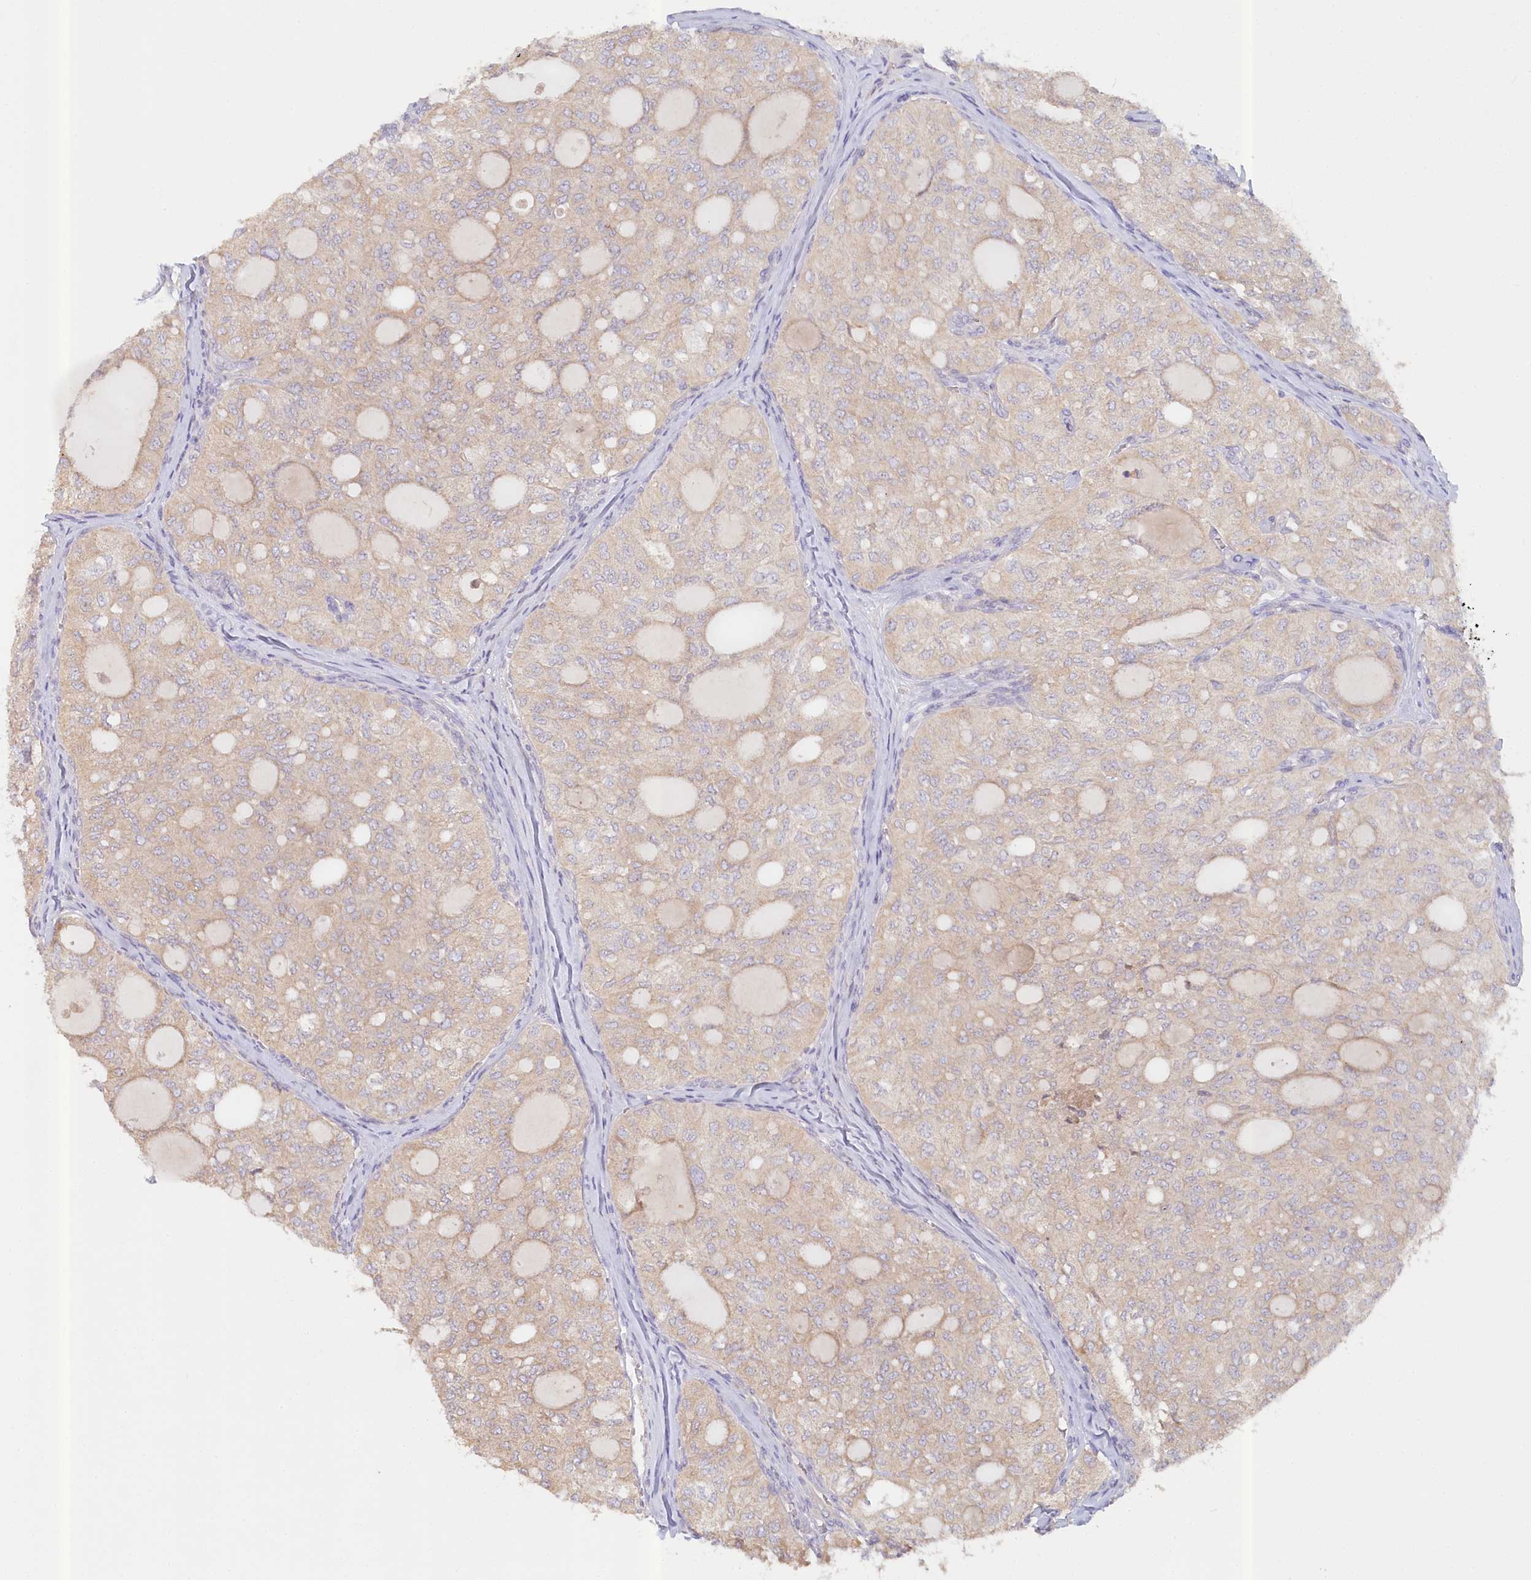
{"staining": {"intensity": "weak", "quantity": "<25%", "location": "cytoplasmic/membranous"}, "tissue": "thyroid cancer", "cell_type": "Tumor cells", "image_type": "cancer", "snomed": [{"axis": "morphology", "description": "Follicular adenoma carcinoma, NOS"}, {"axis": "topography", "description": "Thyroid gland"}], "caption": "Immunohistochemistry (IHC) photomicrograph of neoplastic tissue: follicular adenoma carcinoma (thyroid) stained with DAB shows no significant protein staining in tumor cells.", "gene": "PAIP2", "patient": {"sex": "male", "age": 75}}